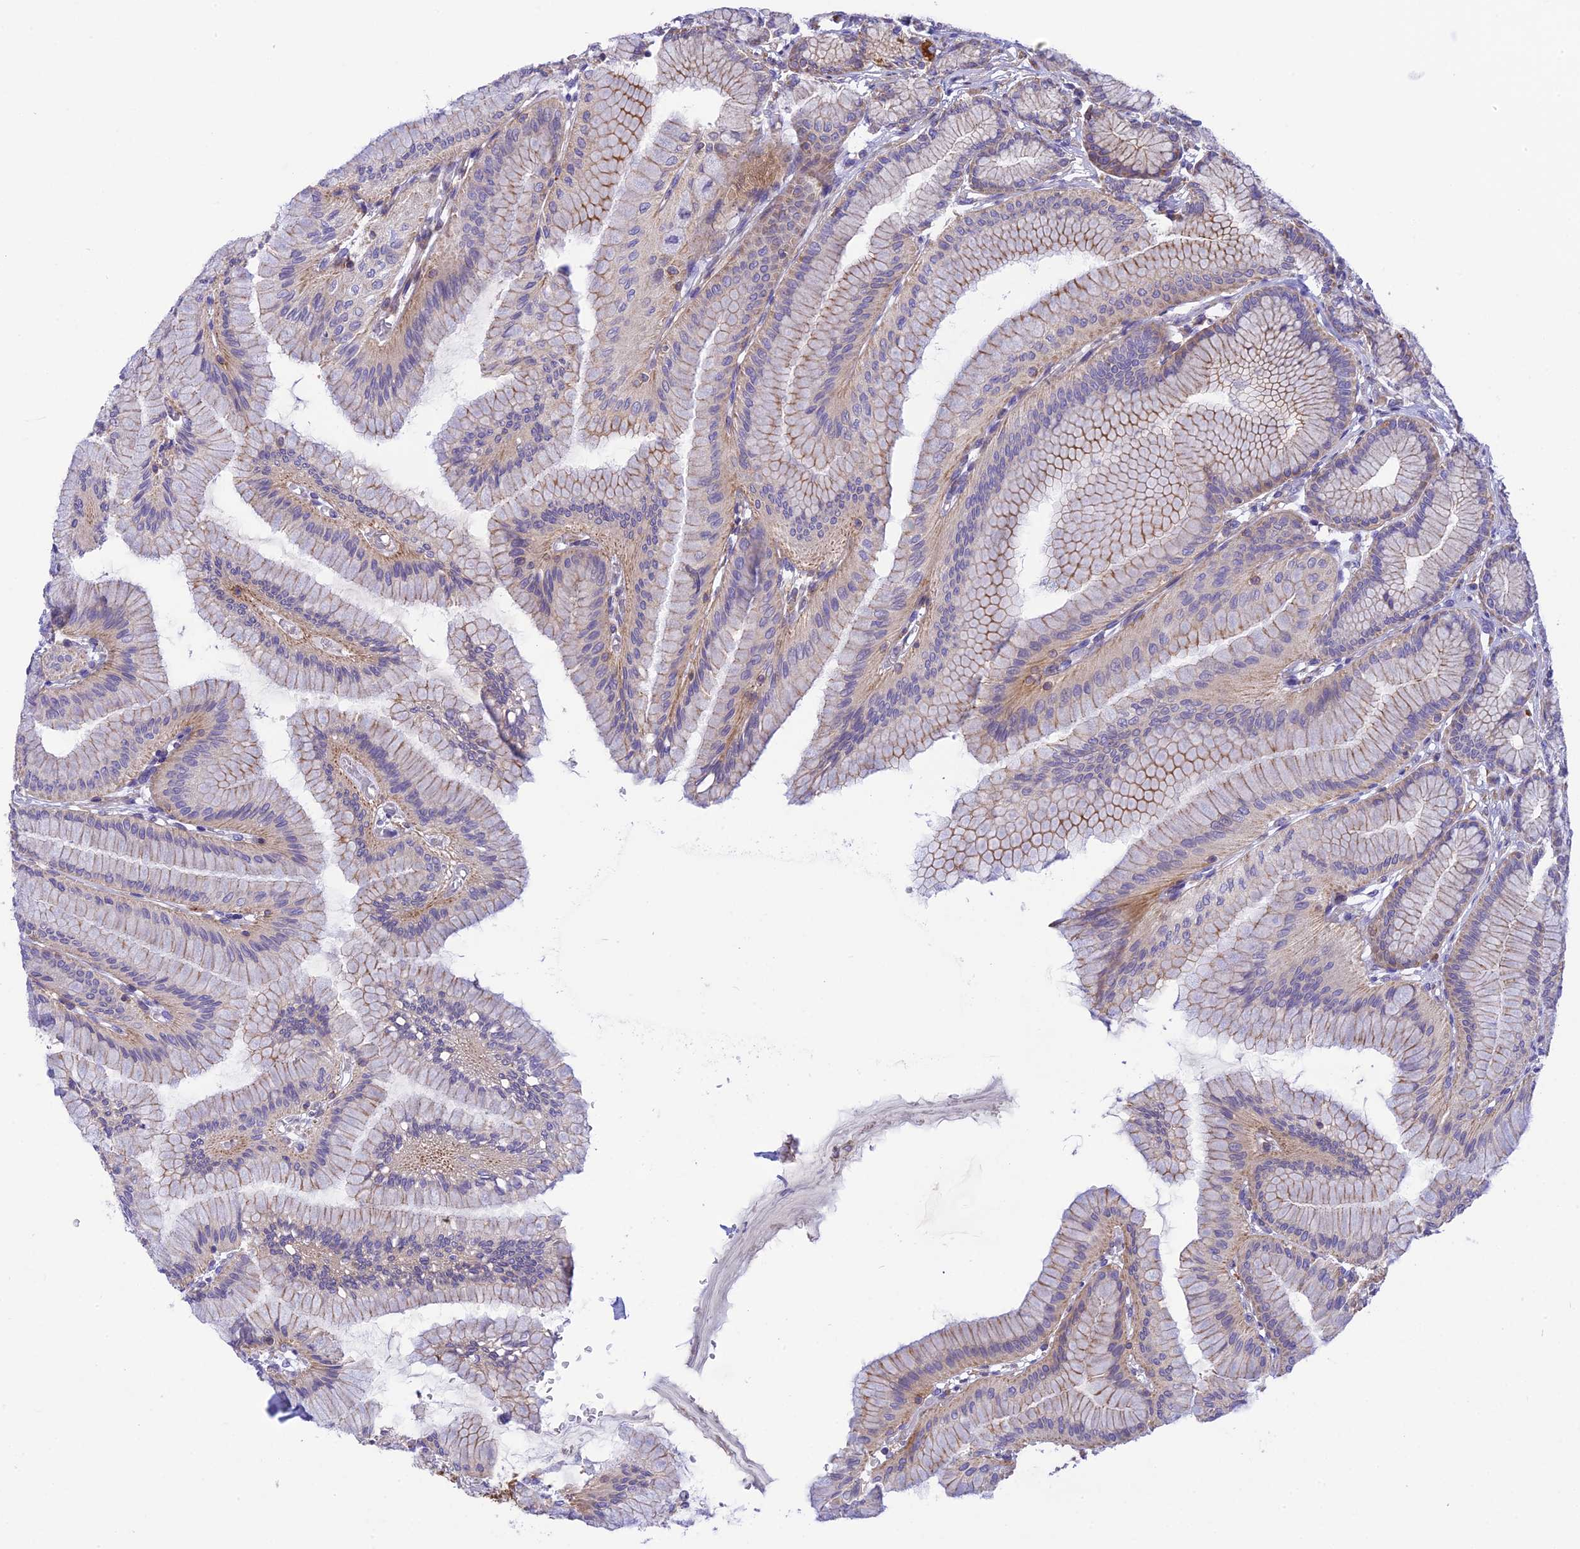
{"staining": {"intensity": "moderate", "quantity": "25%-75%", "location": "cytoplasmic/membranous"}, "tissue": "stomach", "cell_type": "Glandular cells", "image_type": "normal", "snomed": [{"axis": "morphology", "description": "Normal tissue, NOS"}, {"axis": "morphology", "description": "Adenocarcinoma, NOS"}, {"axis": "morphology", "description": "Adenocarcinoma, High grade"}, {"axis": "topography", "description": "Stomach, upper"}, {"axis": "topography", "description": "Stomach"}], "caption": "Stomach stained with DAB (3,3'-diaminobenzidine) IHC exhibits medium levels of moderate cytoplasmic/membranous positivity in about 25%-75% of glandular cells.", "gene": "CORO7", "patient": {"sex": "female", "age": 65}}